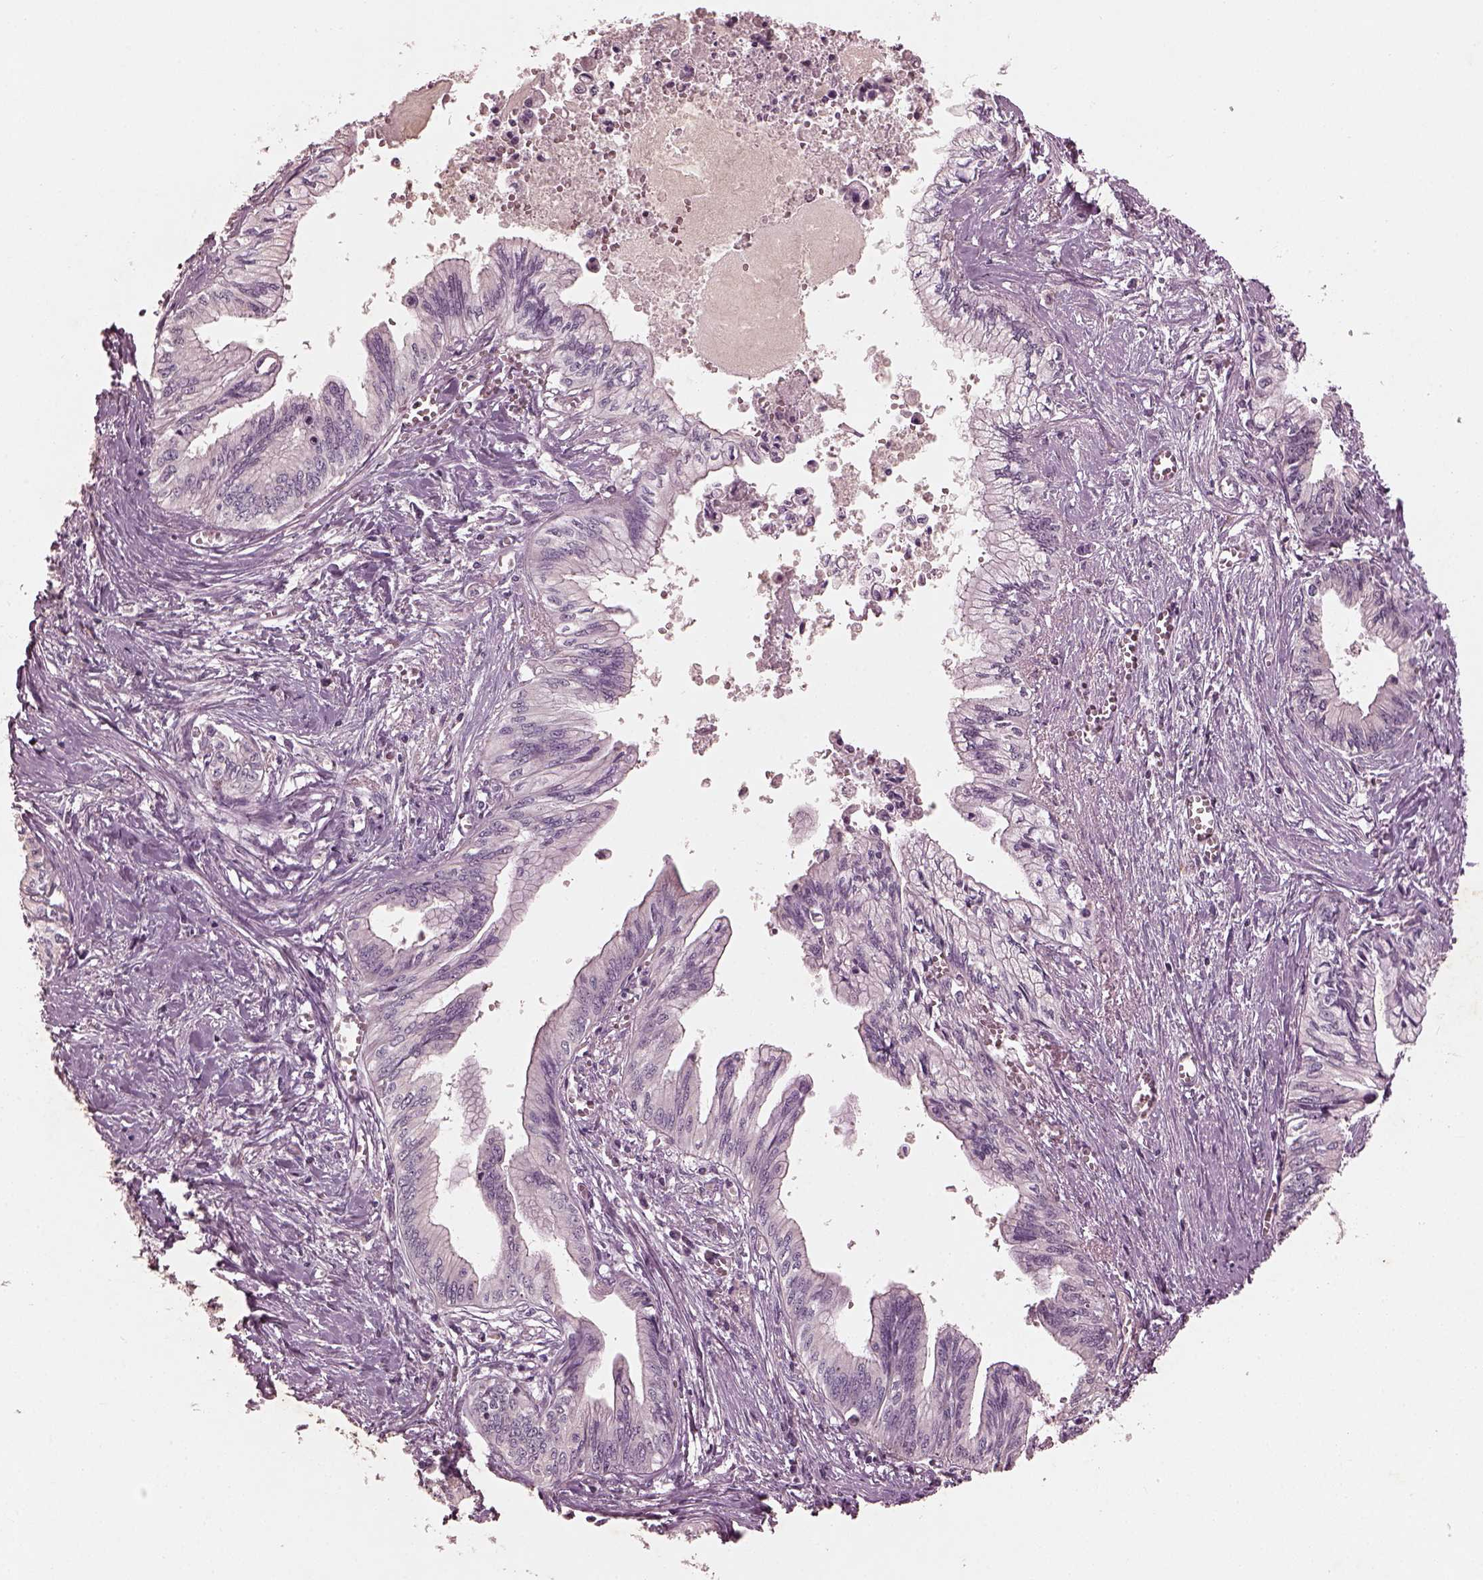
{"staining": {"intensity": "negative", "quantity": "none", "location": "none"}, "tissue": "pancreatic cancer", "cell_type": "Tumor cells", "image_type": "cancer", "snomed": [{"axis": "morphology", "description": "Adenocarcinoma, NOS"}, {"axis": "topography", "description": "Pancreas"}], "caption": "Immunohistochemical staining of human pancreatic adenocarcinoma reveals no significant expression in tumor cells.", "gene": "FRRS1L", "patient": {"sex": "female", "age": 61}}